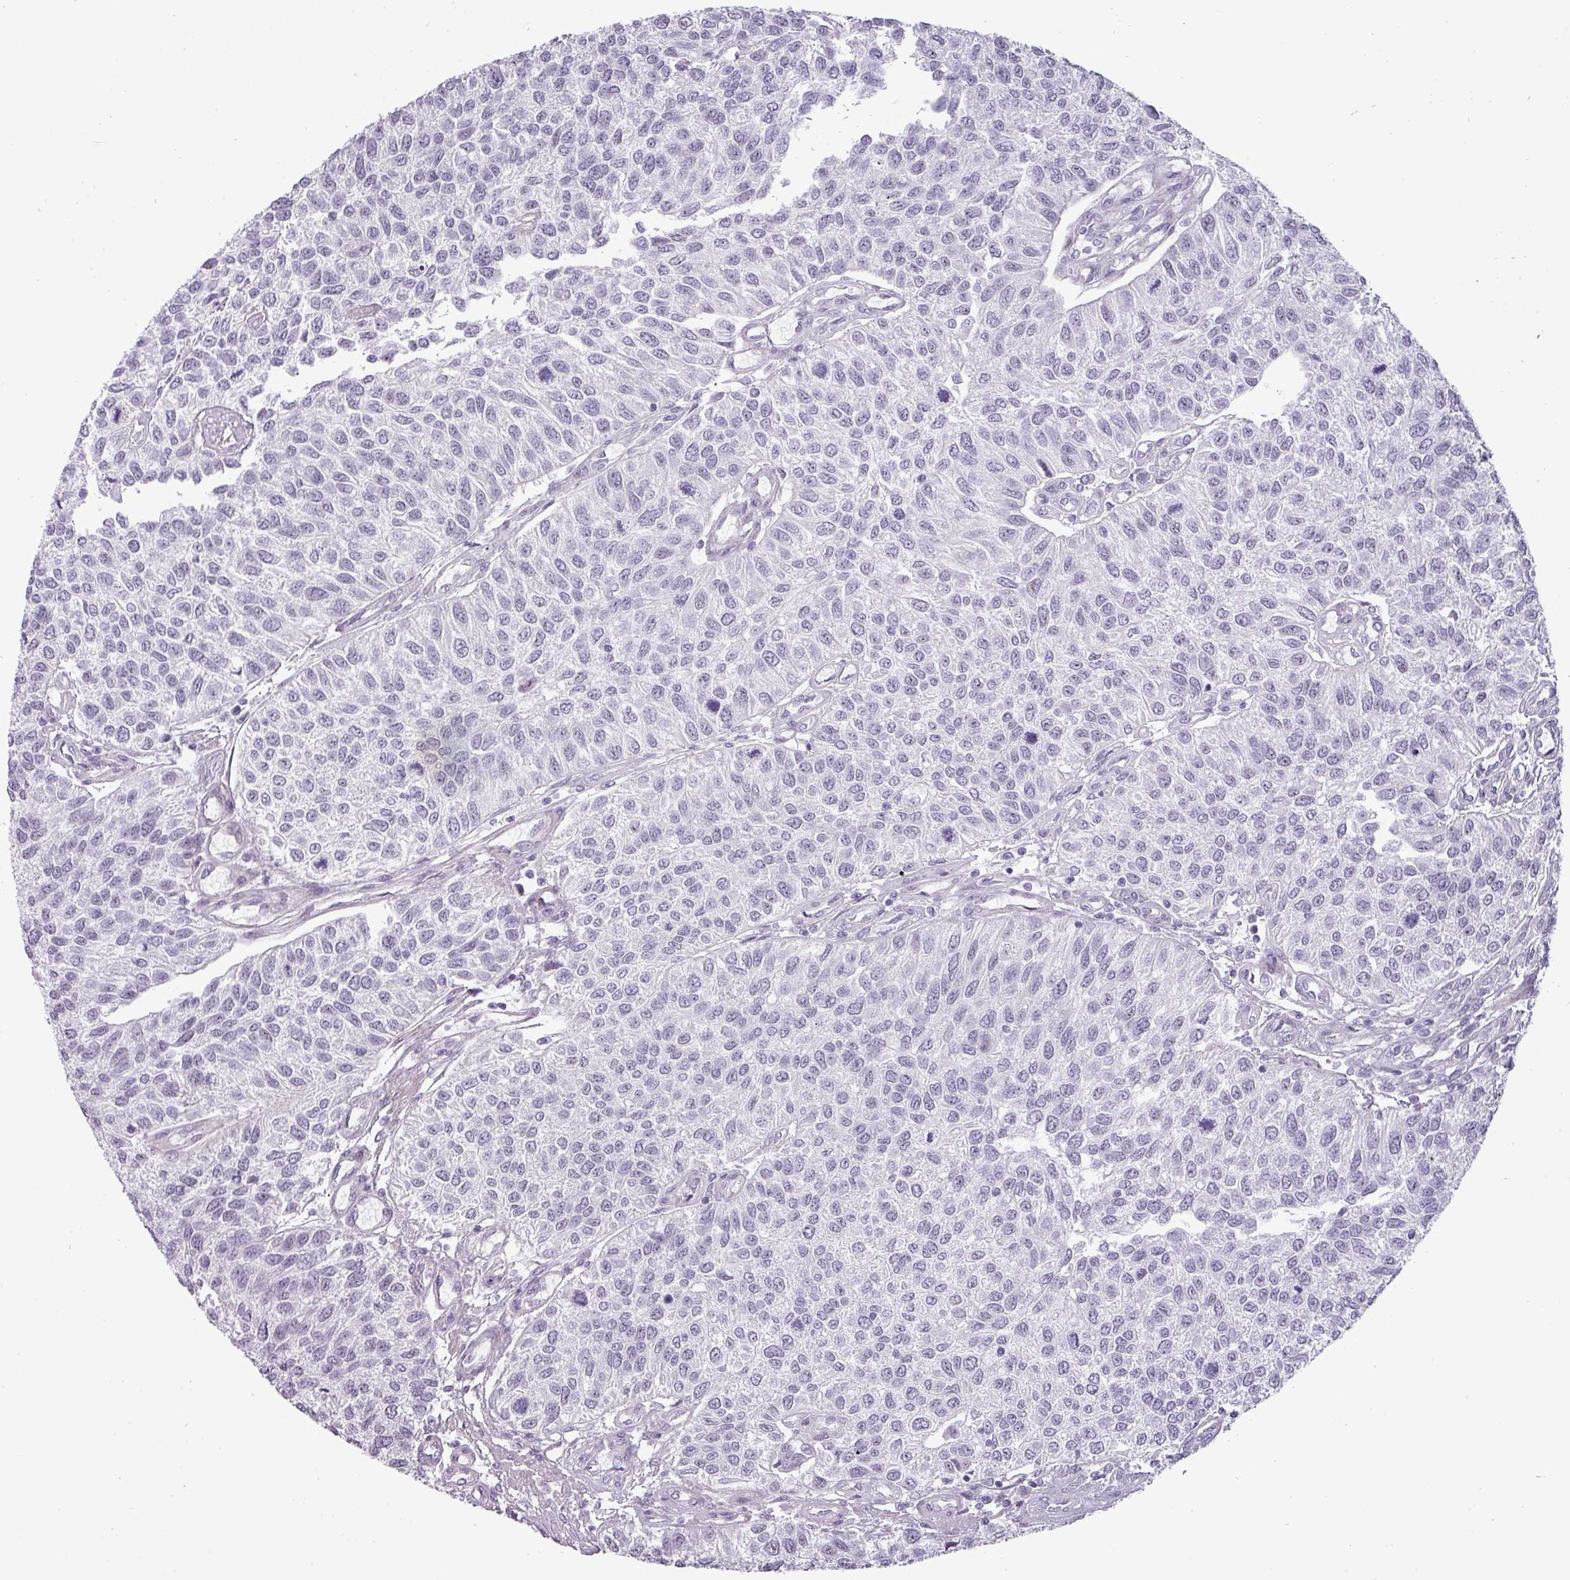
{"staining": {"intensity": "negative", "quantity": "none", "location": "none"}, "tissue": "urothelial cancer", "cell_type": "Tumor cells", "image_type": "cancer", "snomed": [{"axis": "morphology", "description": "Urothelial carcinoma, NOS"}, {"axis": "topography", "description": "Urinary bladder"}], "caption": "High power microscopy micrograph of an immunohistochemistry histopathology image of urothelial cancer, revealing no significant expression in tumor cells. Brightfield microscopy of immunohistochemistry stained with DAB (brown) and hematoxylin (blue), captured at high magnification.", "gene": "CHRDL1", "patient": {"sex": "male", "age": 55}}